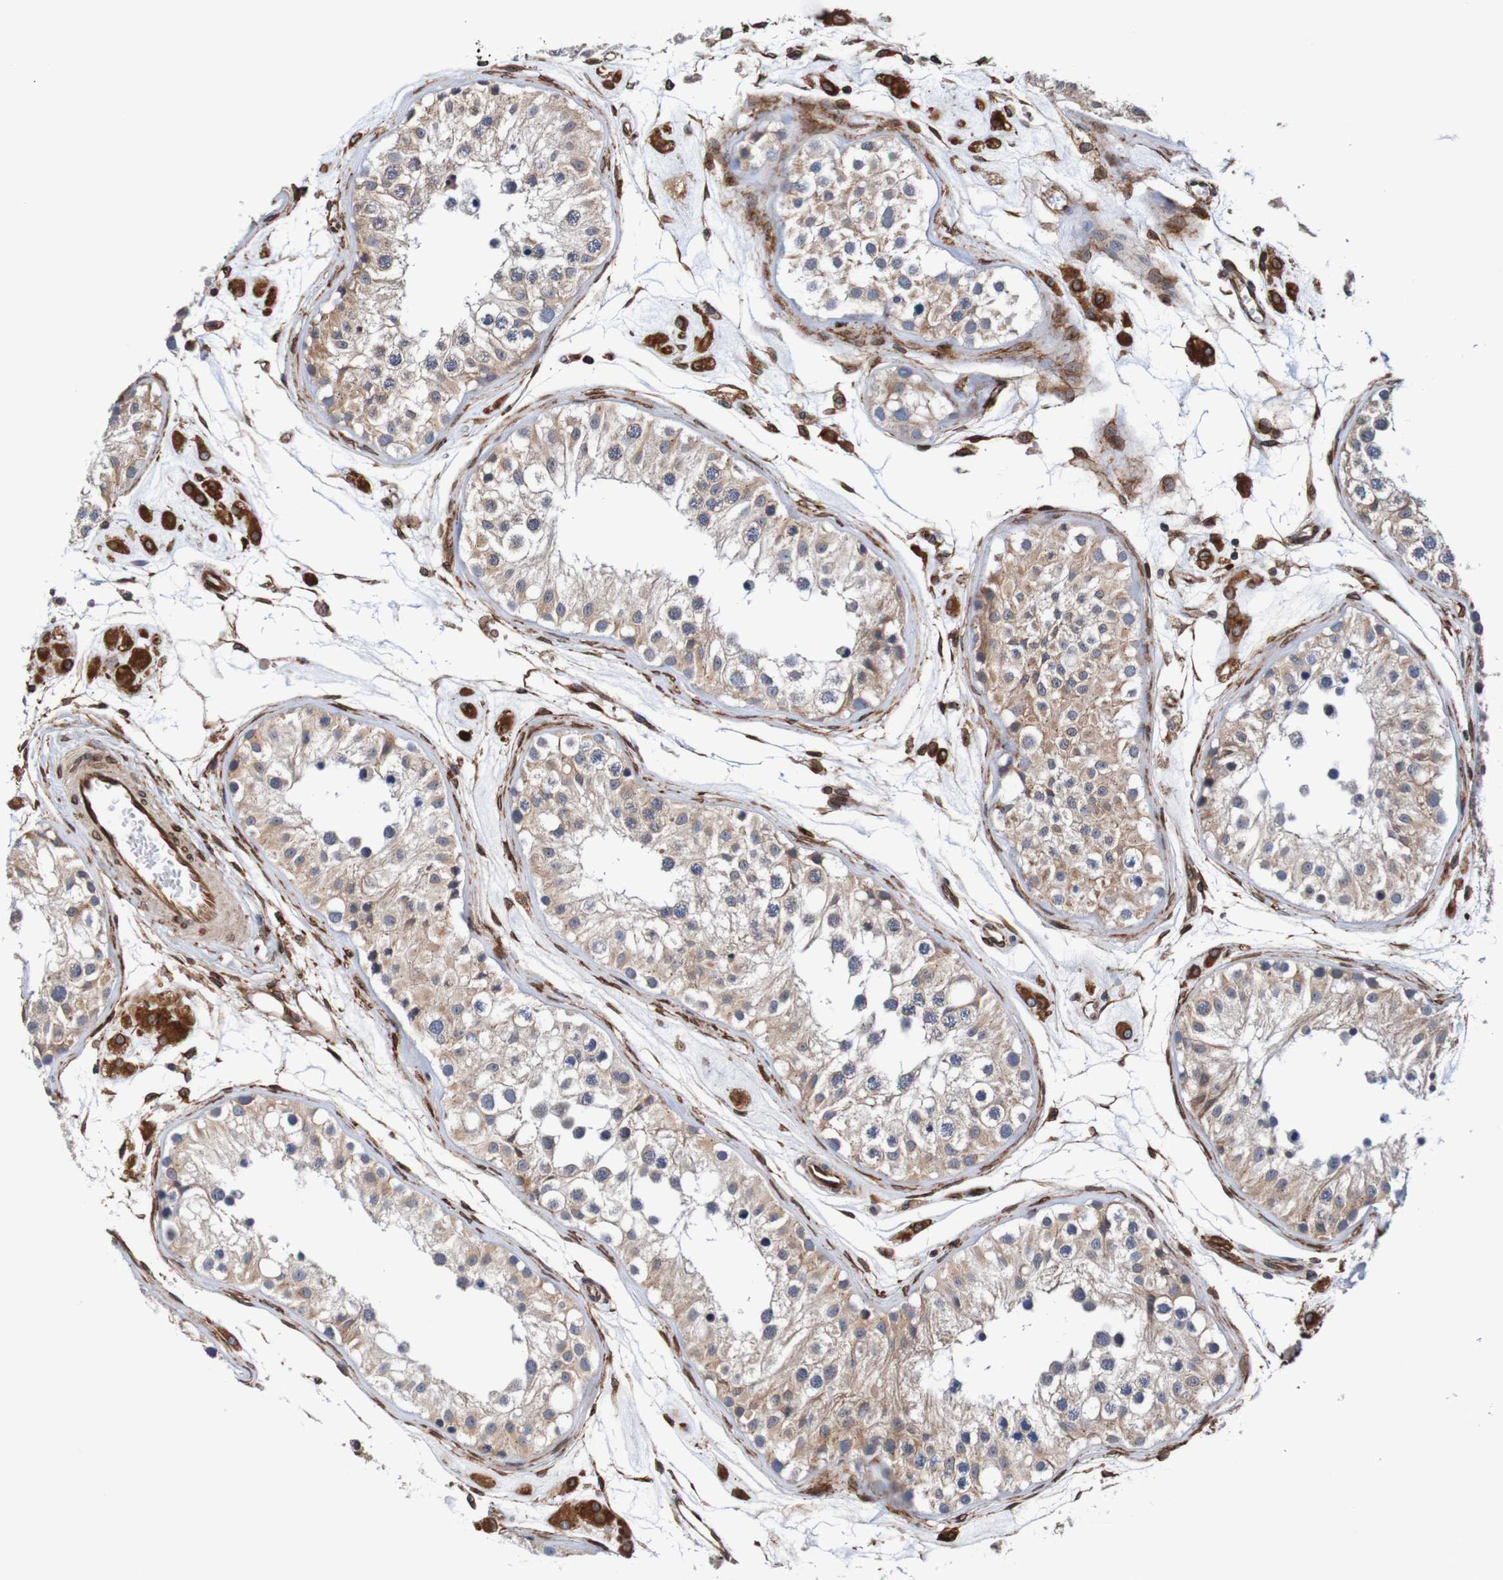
{"staining": {"intensity": "weak", "quantity": ">75%", "location": "cytoplasmic/membranous"}, "tissue": "testis", "cell_type": "Cells in seminiferous ducts", "image_type": "normal", "snomed": [{"axis": "morphology", "description": "Normal tissue, NOS"}, {"axis": "morphology", "description": "Adenocarcinoma, metastatic, NOS"}, {"axis": "topography", "description": "Testis"}], "caption": "DAB (3,3'-diaminobenzidine) immunohistochemical staining of unremarkable human testis reveals weak cytoplasmic/membranous protein expression in about >75% of cells in seminiferous ducts.", "gene": "TMEM109", "patient": {"sex": "male", "age": 26}}